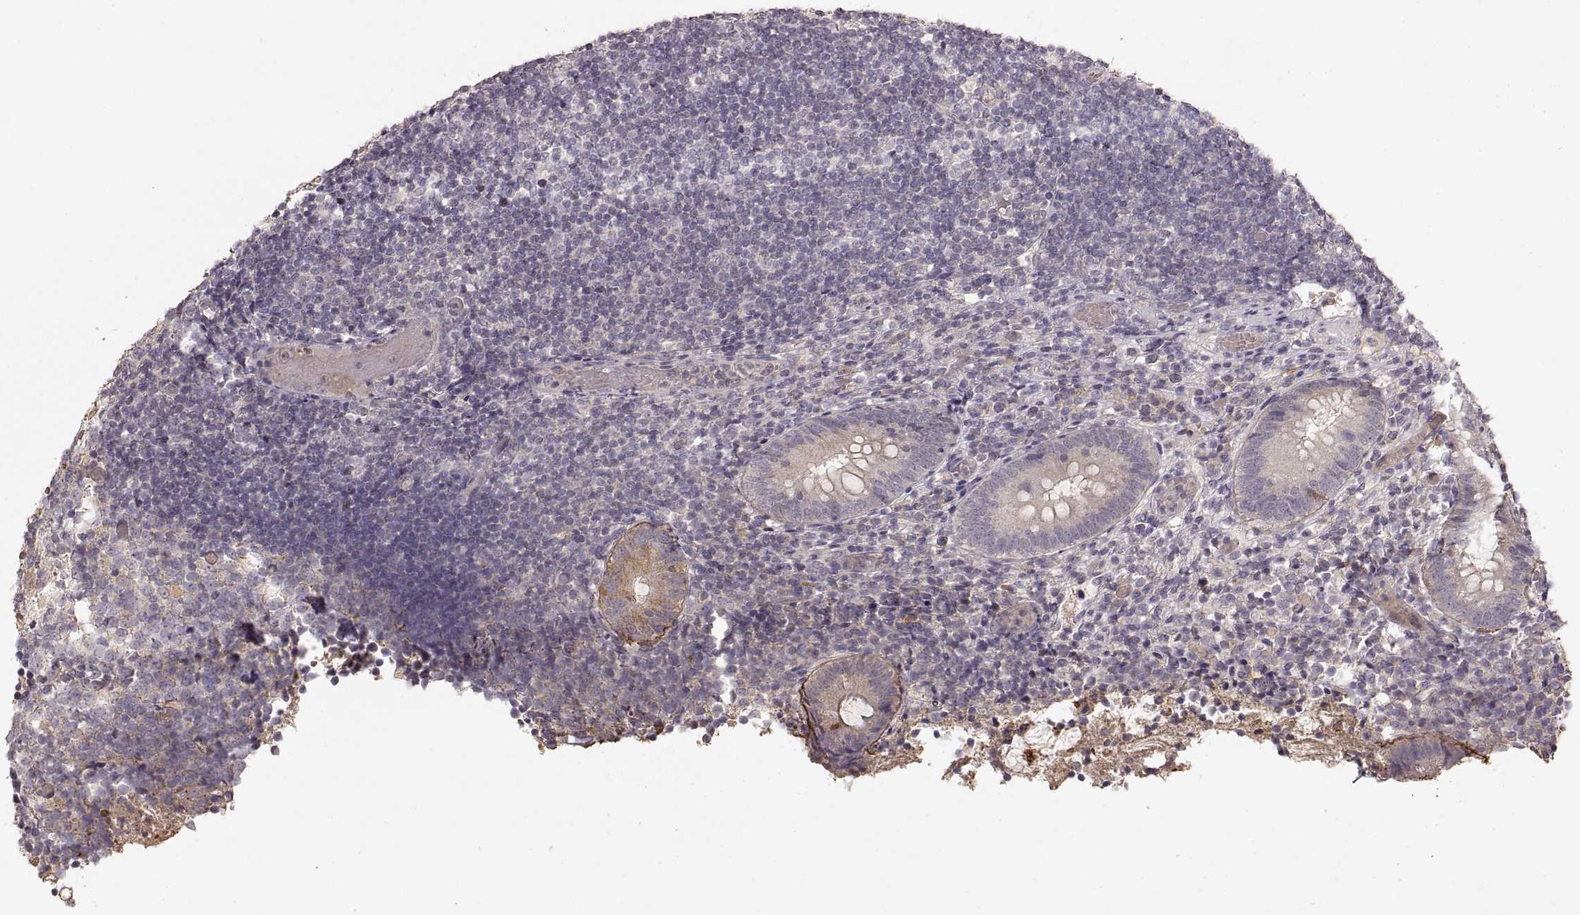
{"staining": {"intensity": "strong", "quantity": "<25%", "location": "cytoplasmic/membranous"}, "tissue": "appendix", "cell_type": "Glandular cells", "image_type": "normal", "snomed": [{"axis": "morphology", "description": "Normal tissue, NOS"}, {"axis": "topography", "description": "Appendix"}], "caption": "Glandular cells display medium levels of strong cytoplasmic/membranous staining in about <25% of cells in benign appendix.", "gene": "LAMC2", "patient": {"sex": "female", "age": 32}}